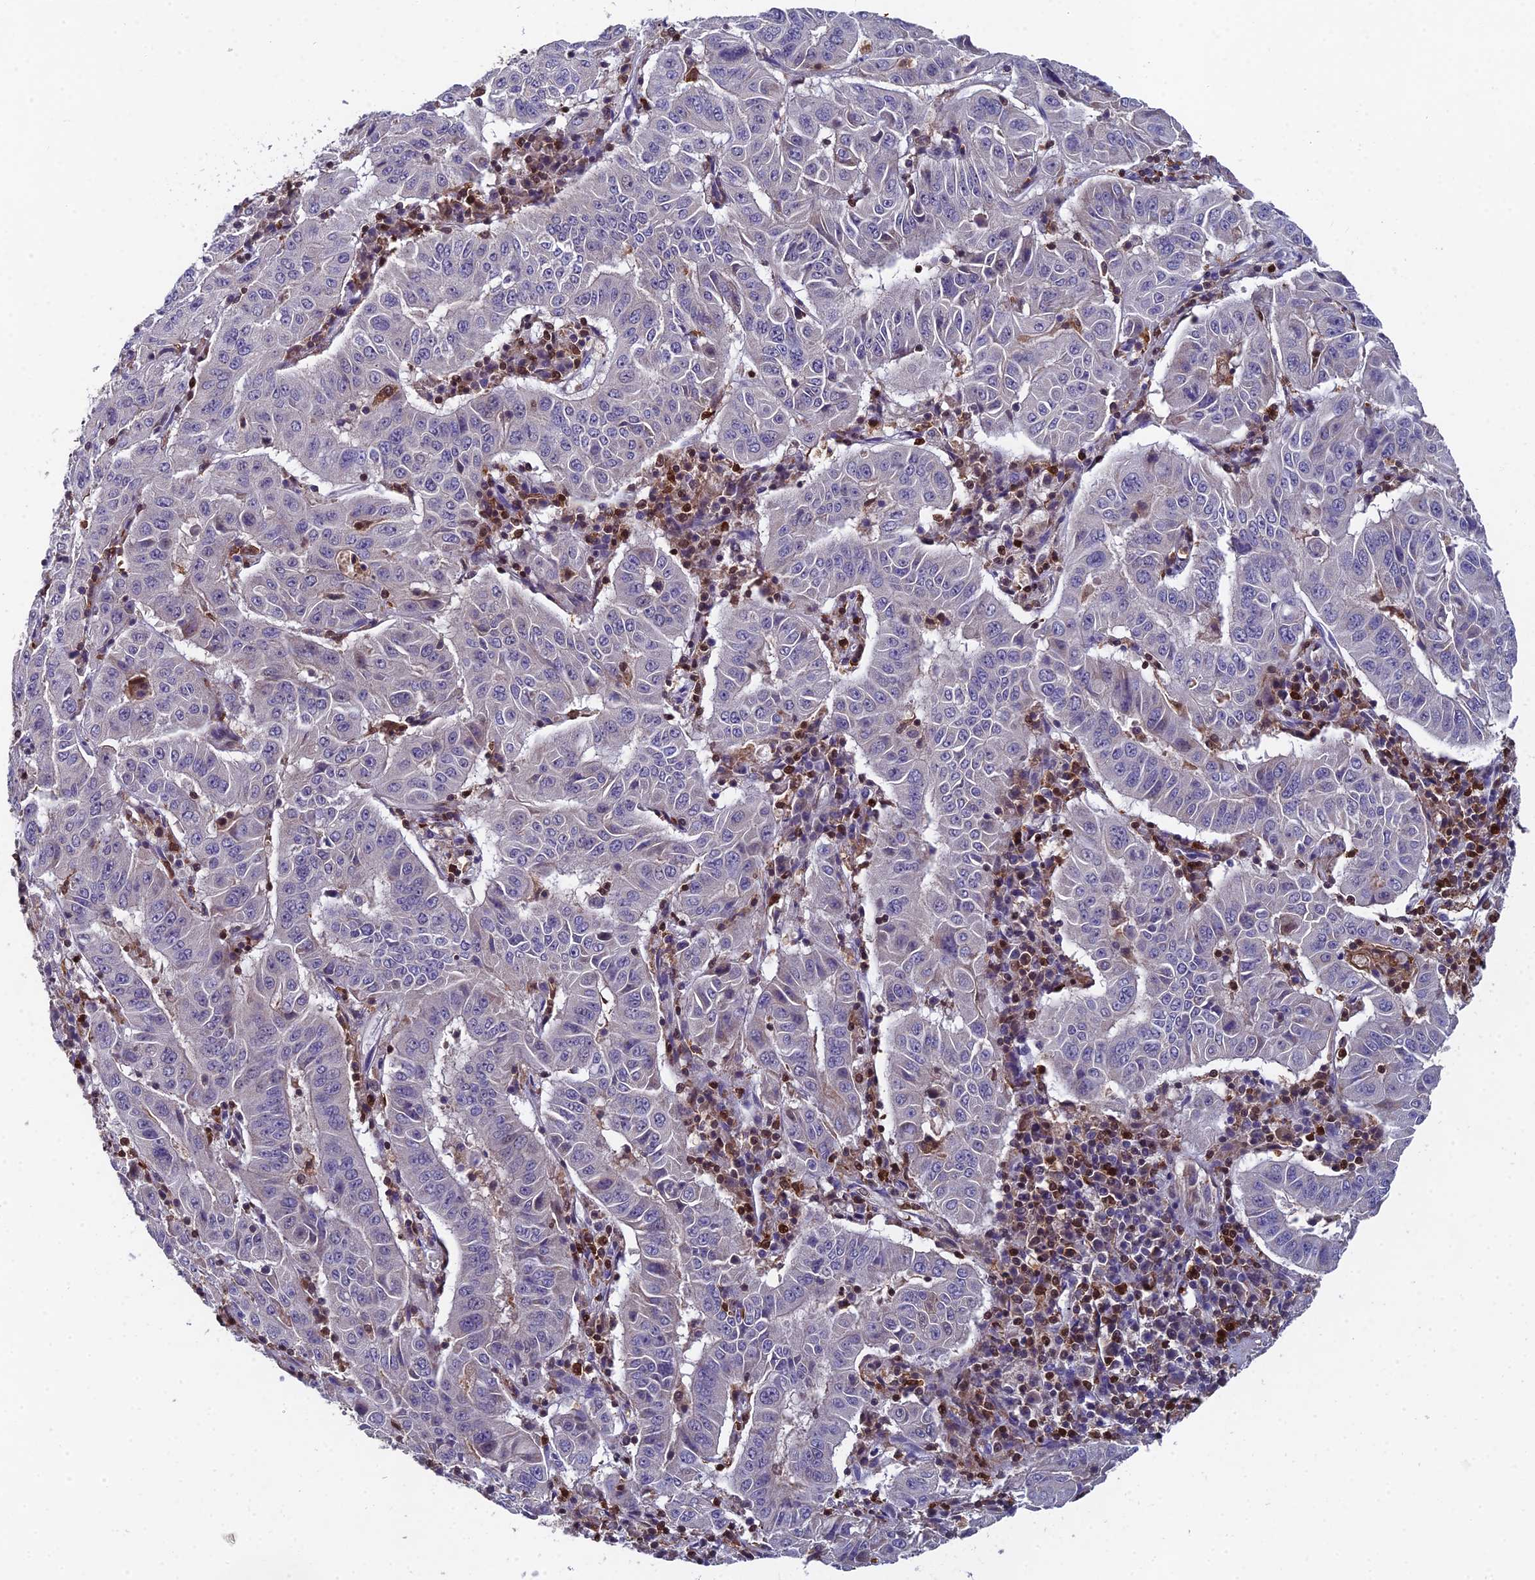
{"staining": {"intensity": "negative", "quantity": "none", "location": "none"}, "tissue": "pancreatic cancer", "cell_type": "Tumor cells", "image_type": "cancer", "snomed": [{"axis": "morphology", "description": "Adenocarcinoma, NOS"}, {"axis": "topography", "description": "Pancreas"}], "caption": "DAB (3,3'-diaminobenzidine) immunohistochemical staining of pancreatic cancer reveals no significant staining in tumor cells.", "gene": "GALK2", "patient": {"sex": "male", "age": 63}}